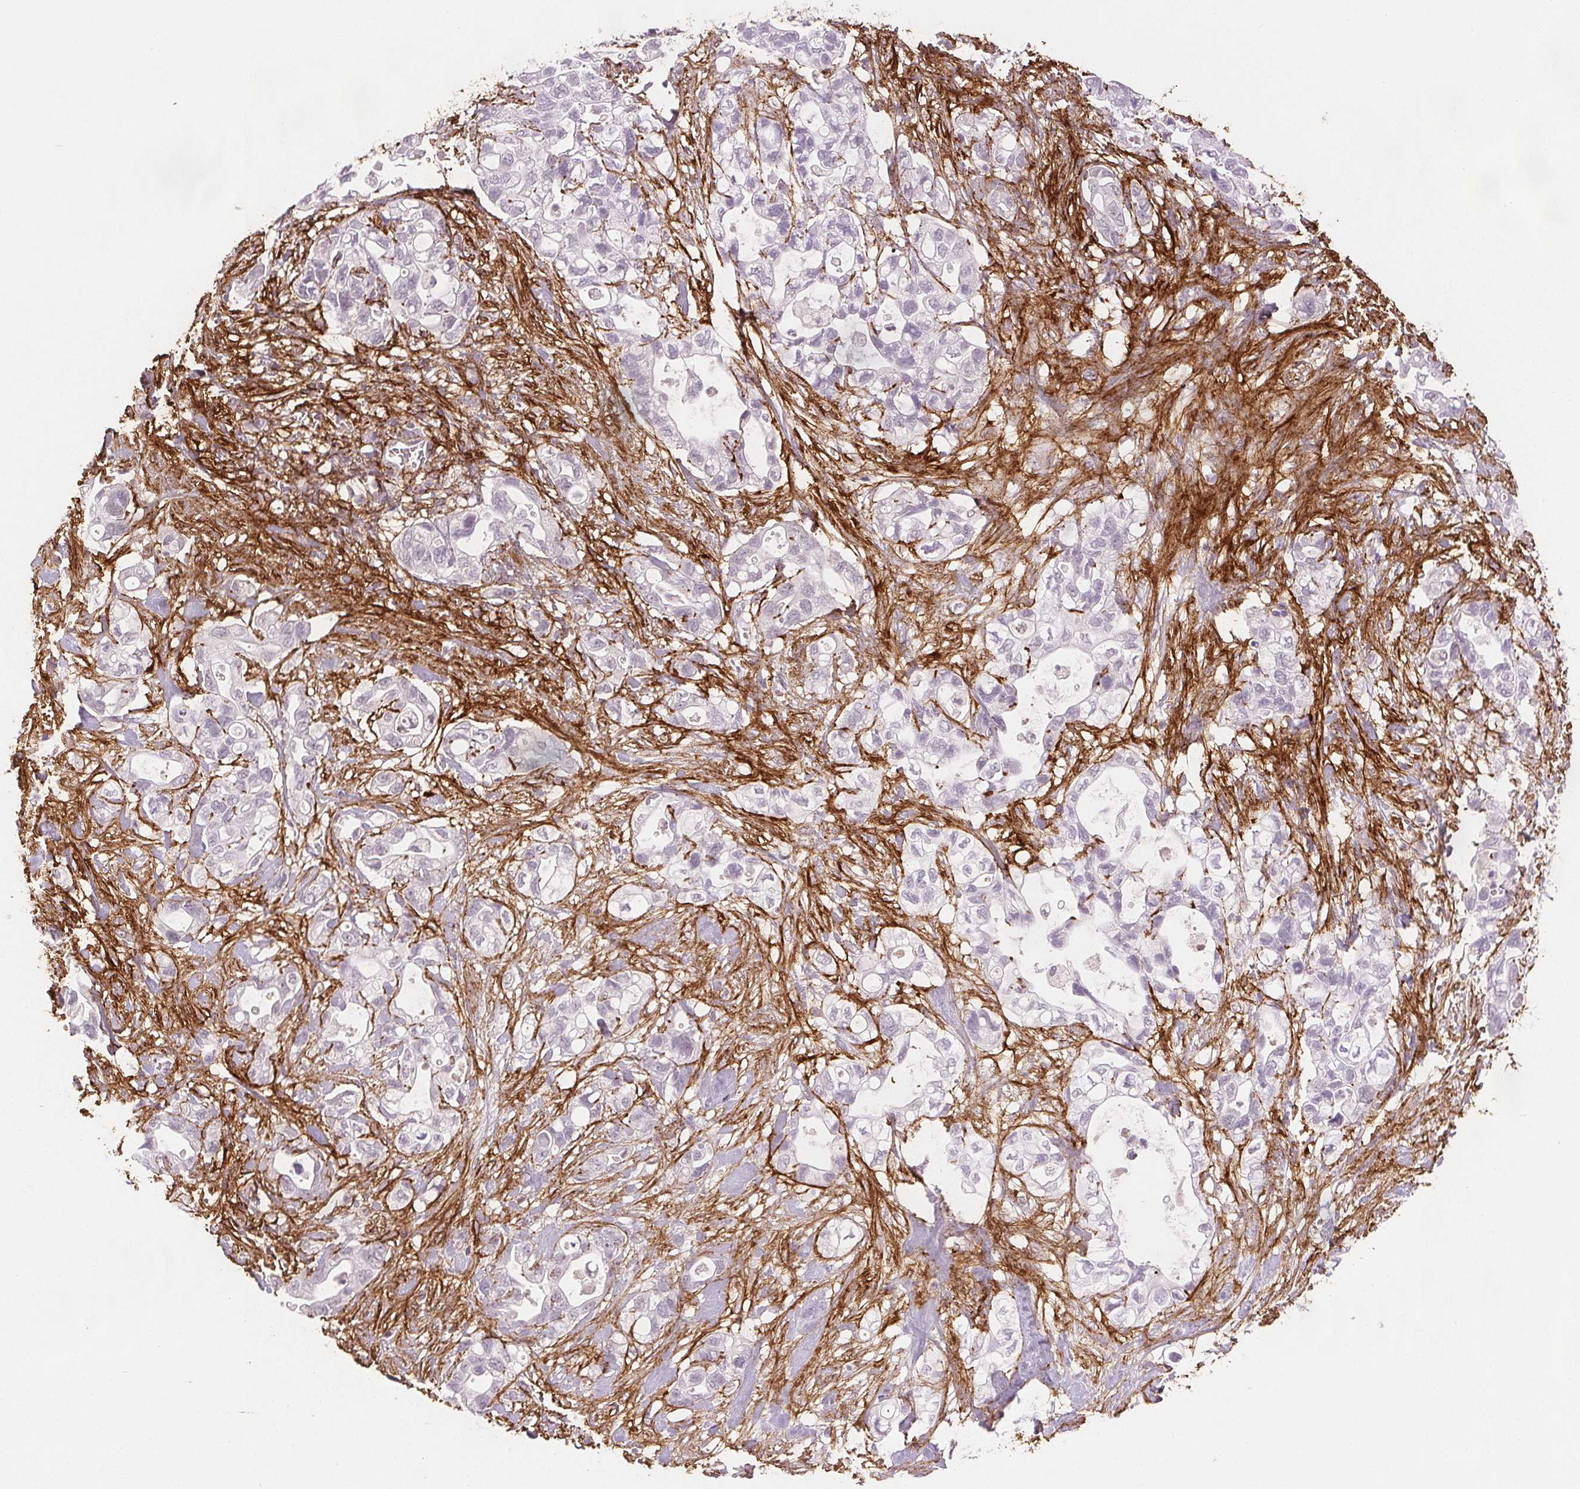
{"staining": {"intensity": "negative", "quantity": "none", "location": "none"}, "tissue": "pancreatic cancer", "cell_type": "Tumor cells", "image_type": "cancer", "snomed": [{"axis": "morphology", "description": "Adenocarcinoma, NOS"}, {"axis": "topography", "description": "Pancreas"}], "caption": "This image is of adenocarcinoma (pancreatic) stained with IHC to label a protein in brown with the nuclei are counter-stained blue. There is no staining in tumor cells.", "gene": "FBN1", "patient": {"sex": "female", "age": 72}}